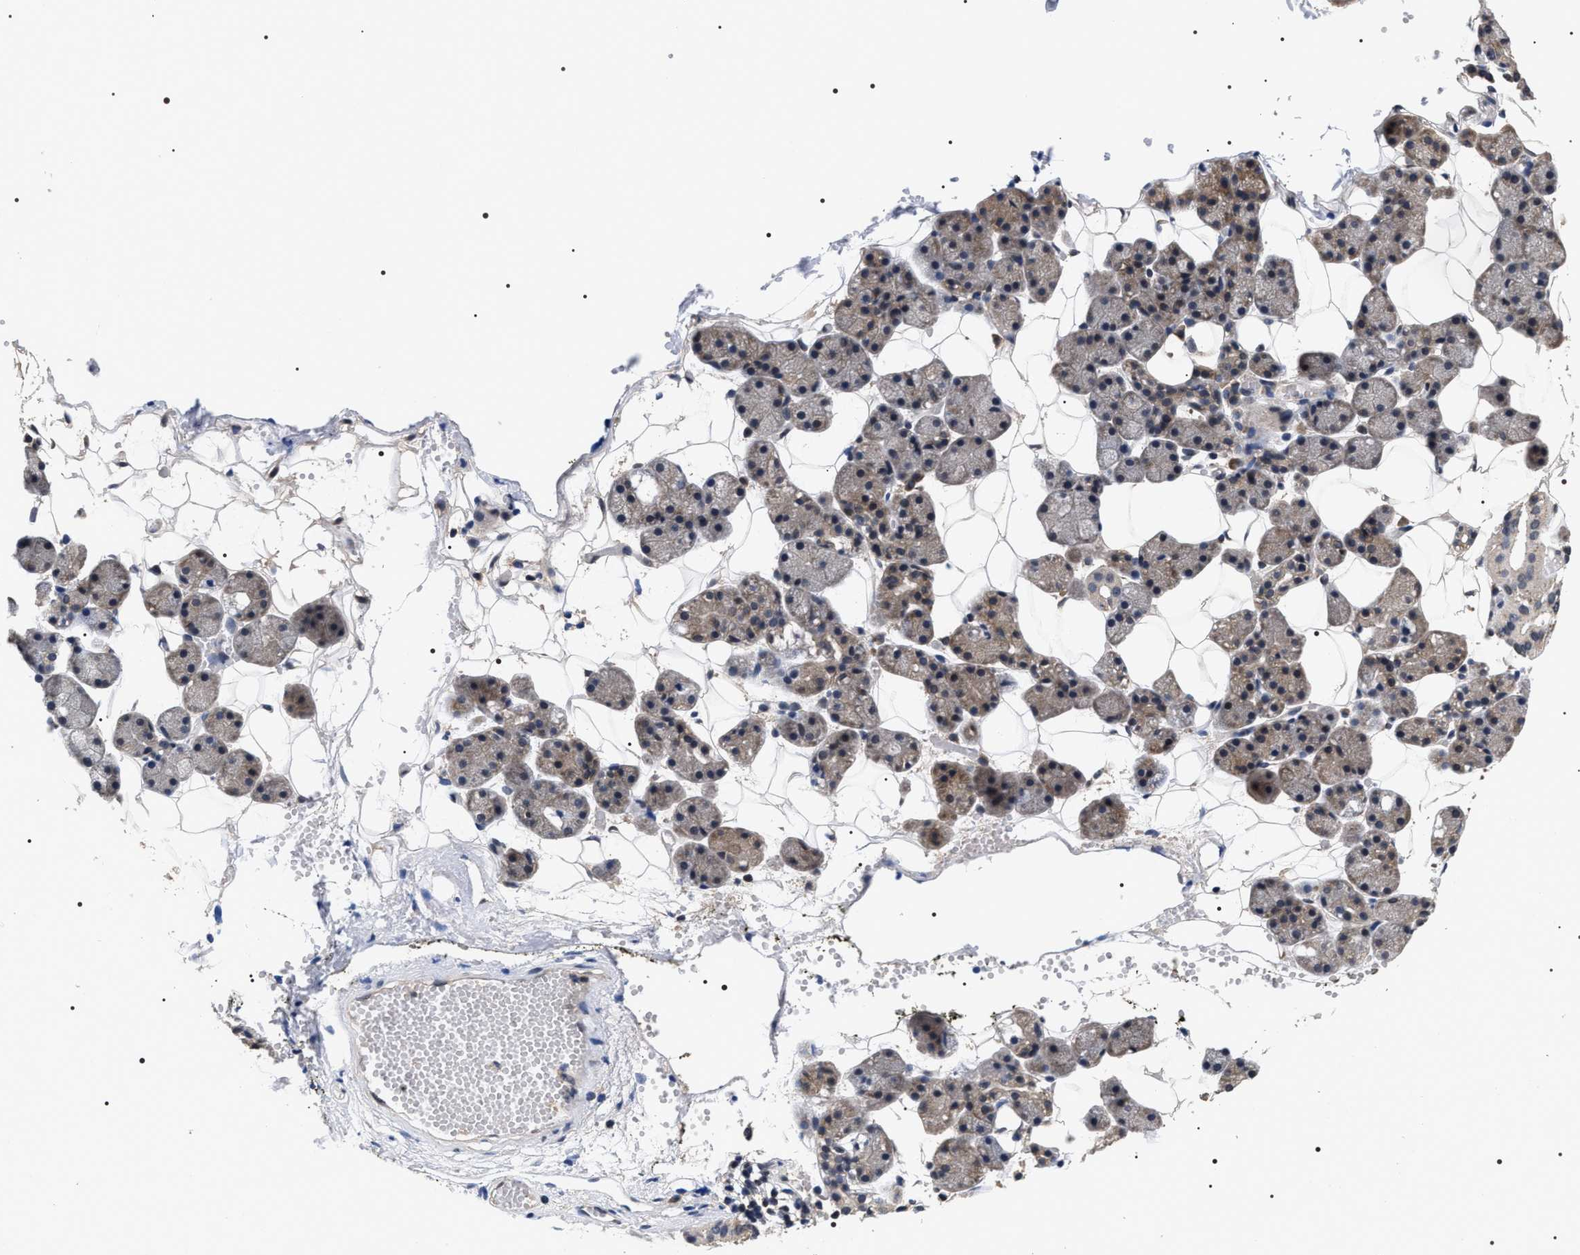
{"staining": {"intensity": "weak", "quantity": "<25%", "location": "cytoplasmic/membranous"}, "tissue": "salivary gland", "cell_type": "Glandular cells", "image_type": "normal", "snomed": [{"axis": "morphology", "description": "Normal tissue, NOS"}, {"axis": "topography", "description": "Salivary gland"}], "caption": "Glandular cells show no significant staining in benign salivary gland. (IHC, brightfield microscopy, high magnification).", "gene": "UPF3A", "patient": {"sex": "female", "age": 33}}